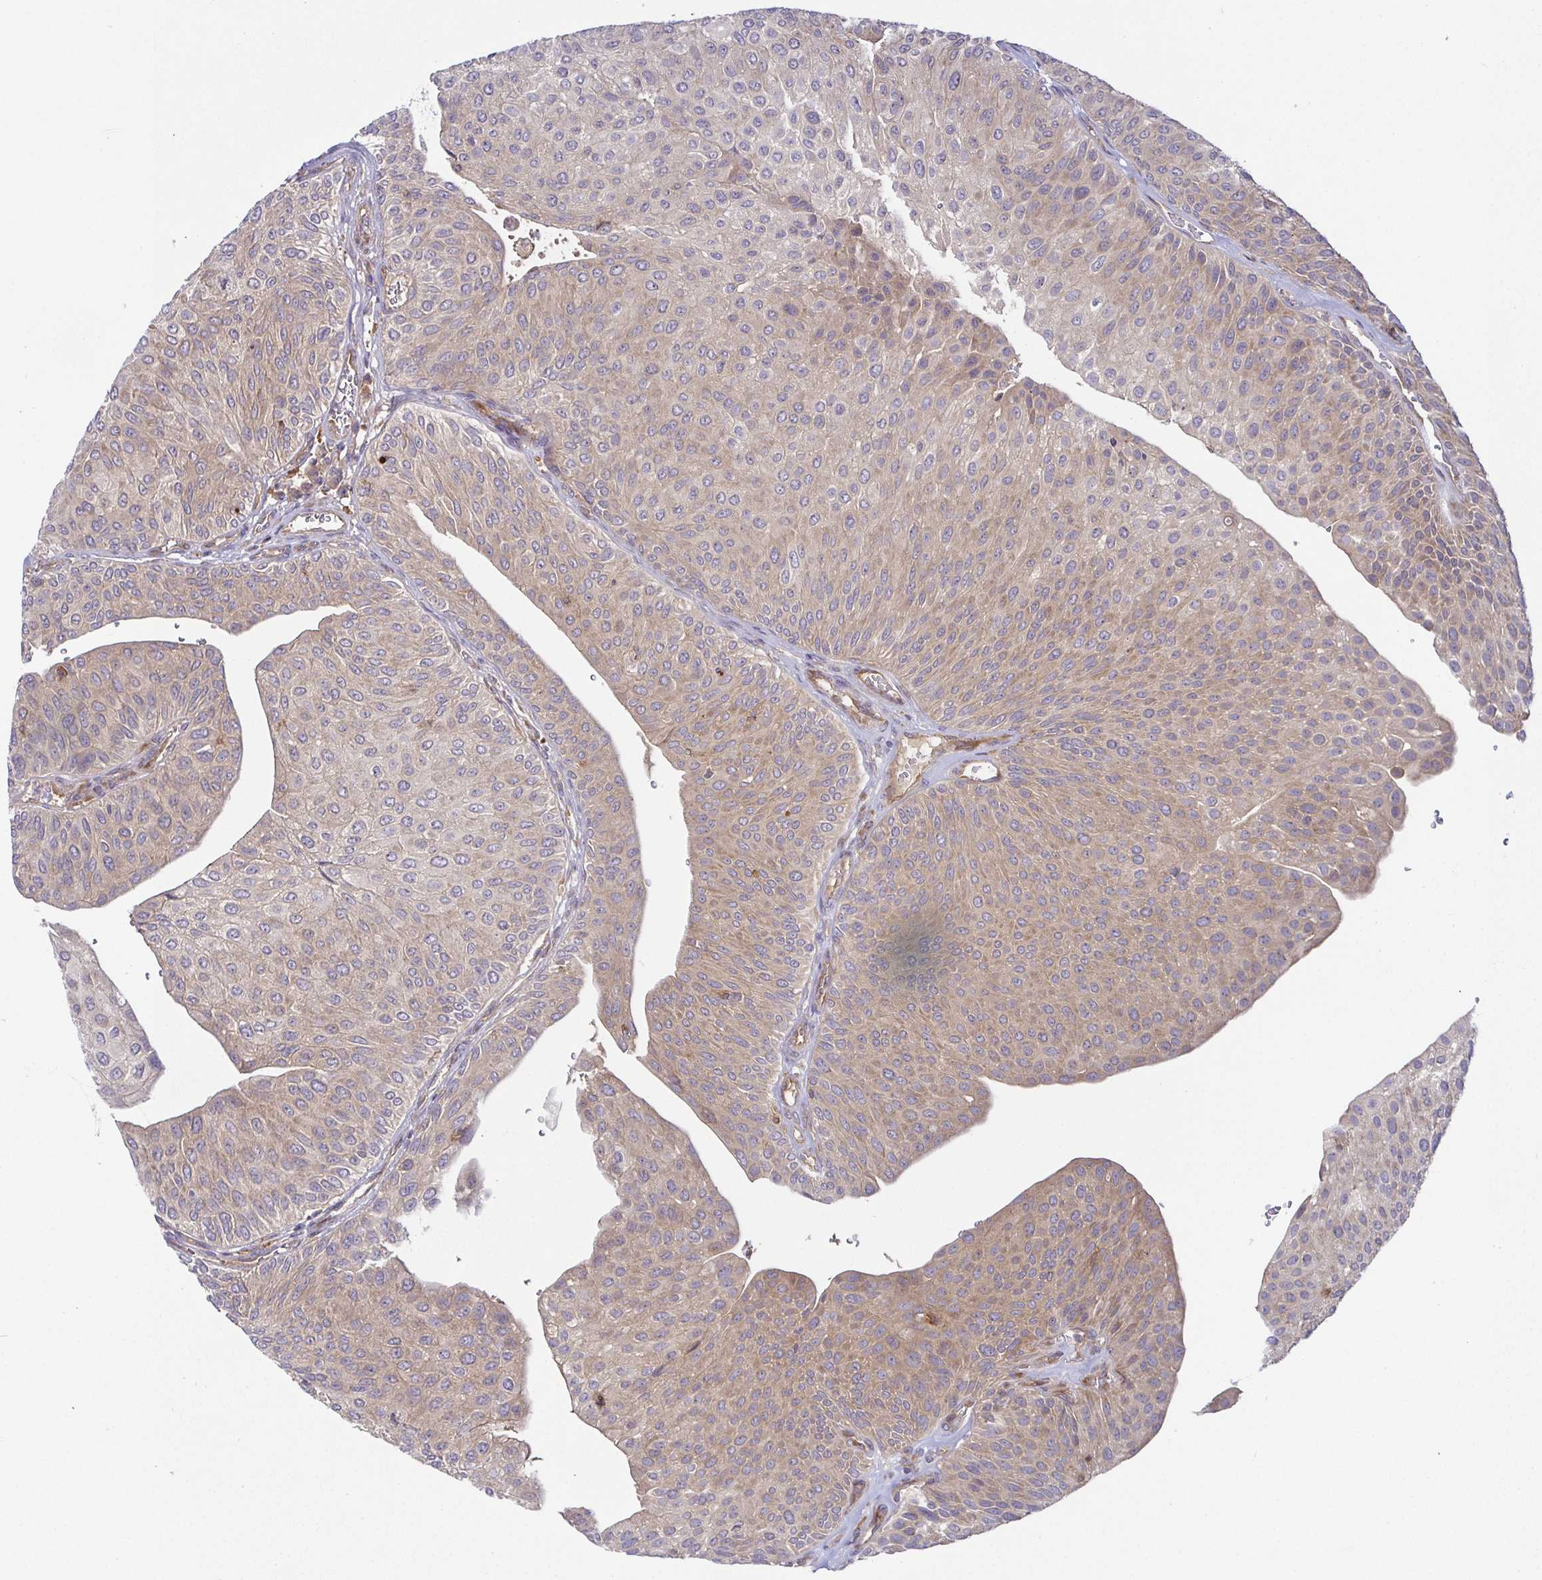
{"staining": {"intensity": "weak", "quantity": ">75%", "location": "cytoplasmic/membranous"}, "tissue": "urothelial cancer", "cell_type": "Tumor cells", "image_type": "cancer", "snomed": [{"axis": "morphology", "description": "Urothelial carcinoma, NOS"}, {"axis": "topography", "description": "Urinary bladder"}], "caption": "IHC of human transitional cell carcinoma displays low levels of weak cytoplasmic/membranous positivity in about >75% of tumor cells.", "gene": "SNX8", "patient": {"sex": "male", "age": 67}}